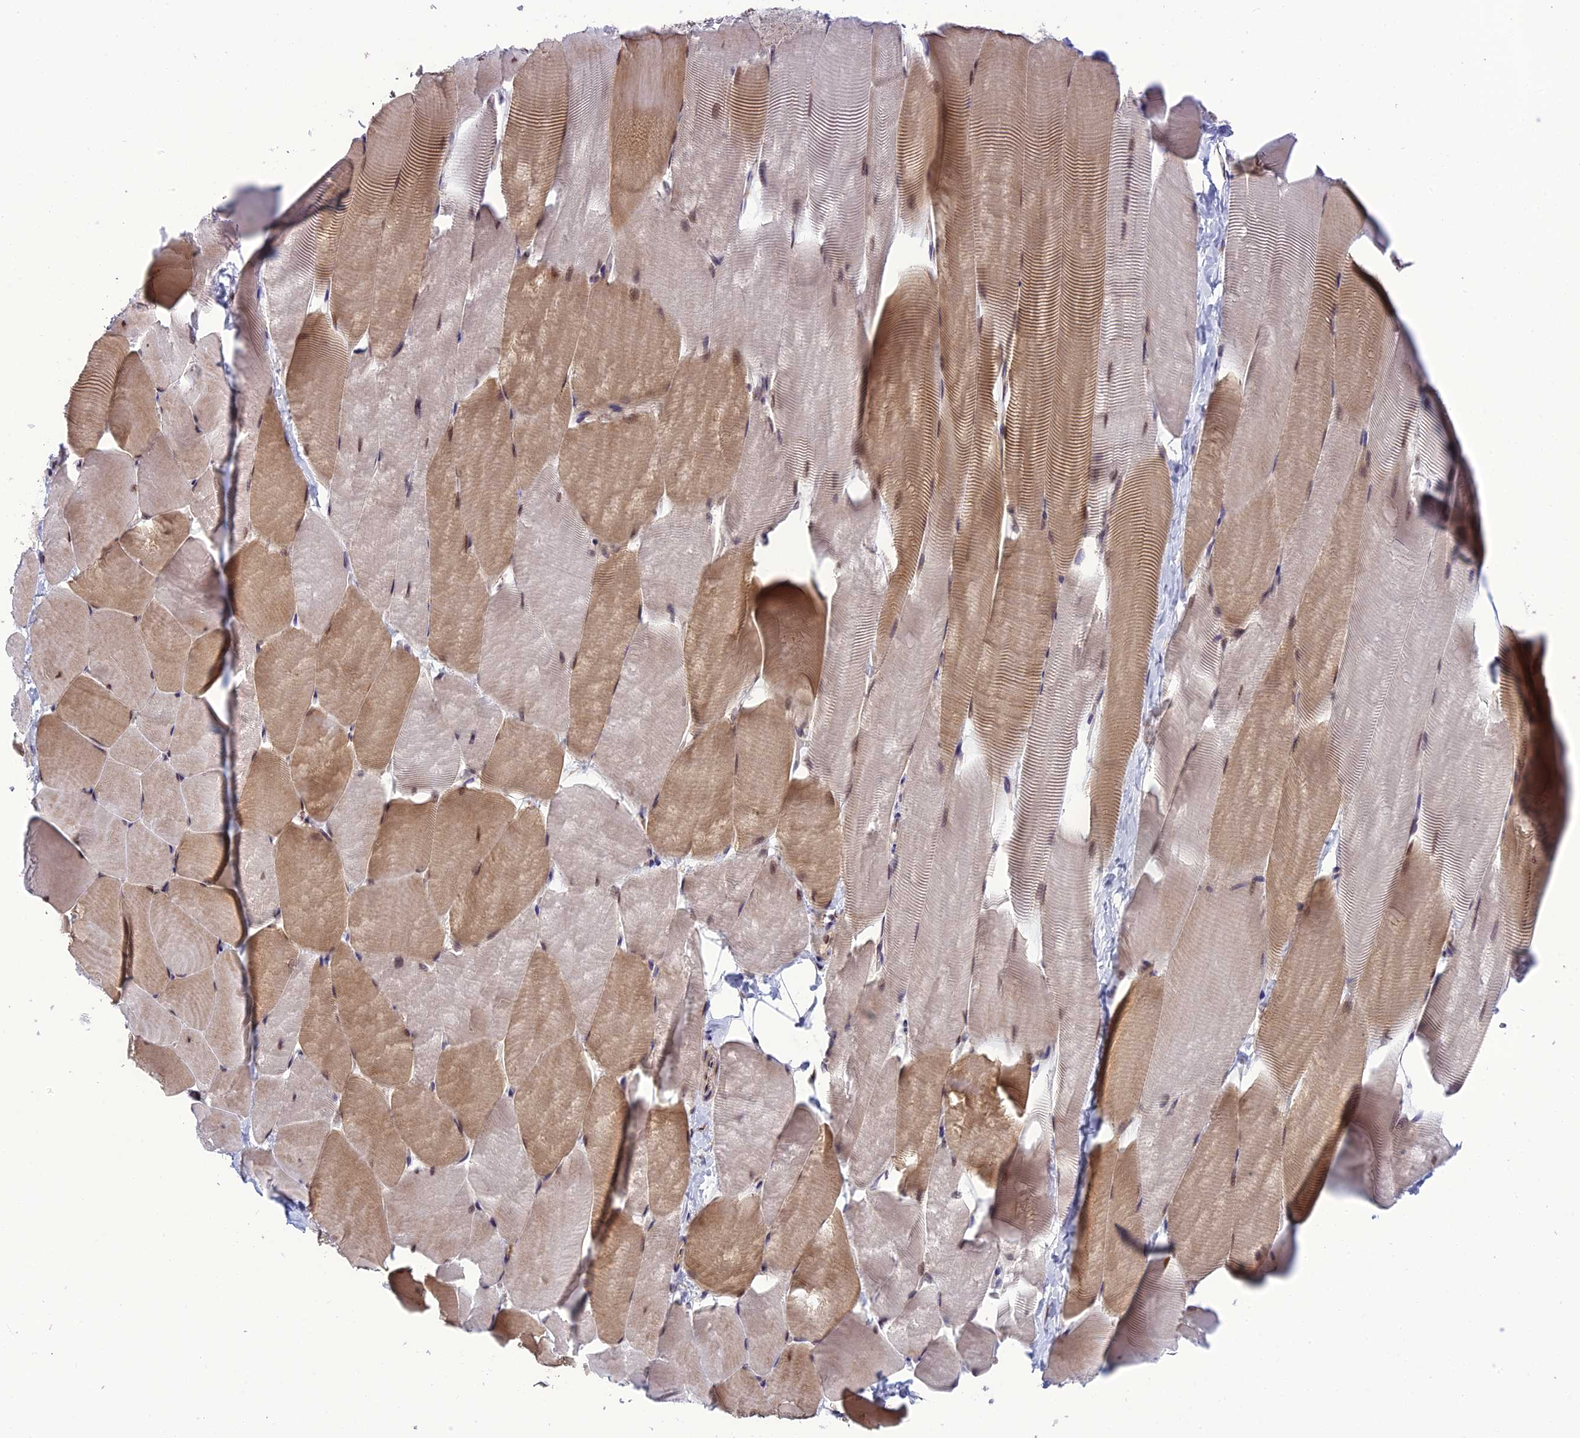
{"staining": {"intensity": "moderate", "quantity": ">75%", "location": "cytoplasmic/membranous,nuclear"}, "tissue": "skeletal muscle", "cell_type": "Myocytes", "image_type": "normal", "snomed": [{"axis": "morphology", "description": "Normal tissue, NOS"}, {"axis": "topography", "description": "Skeletal muscle"}], "caption": "Normal skeletal muscle reveals moderate cytoplasmic/membranous,nuclear expression in approximately >75% of myocytes, visualized by immunohistochemistry. (Stains: DAB in brown, nuclei in blue, Microscopy: brightfield microscopy at high magnification).", "gene": "RTRAF", "patient": {"sex": "male", "age": 25}}